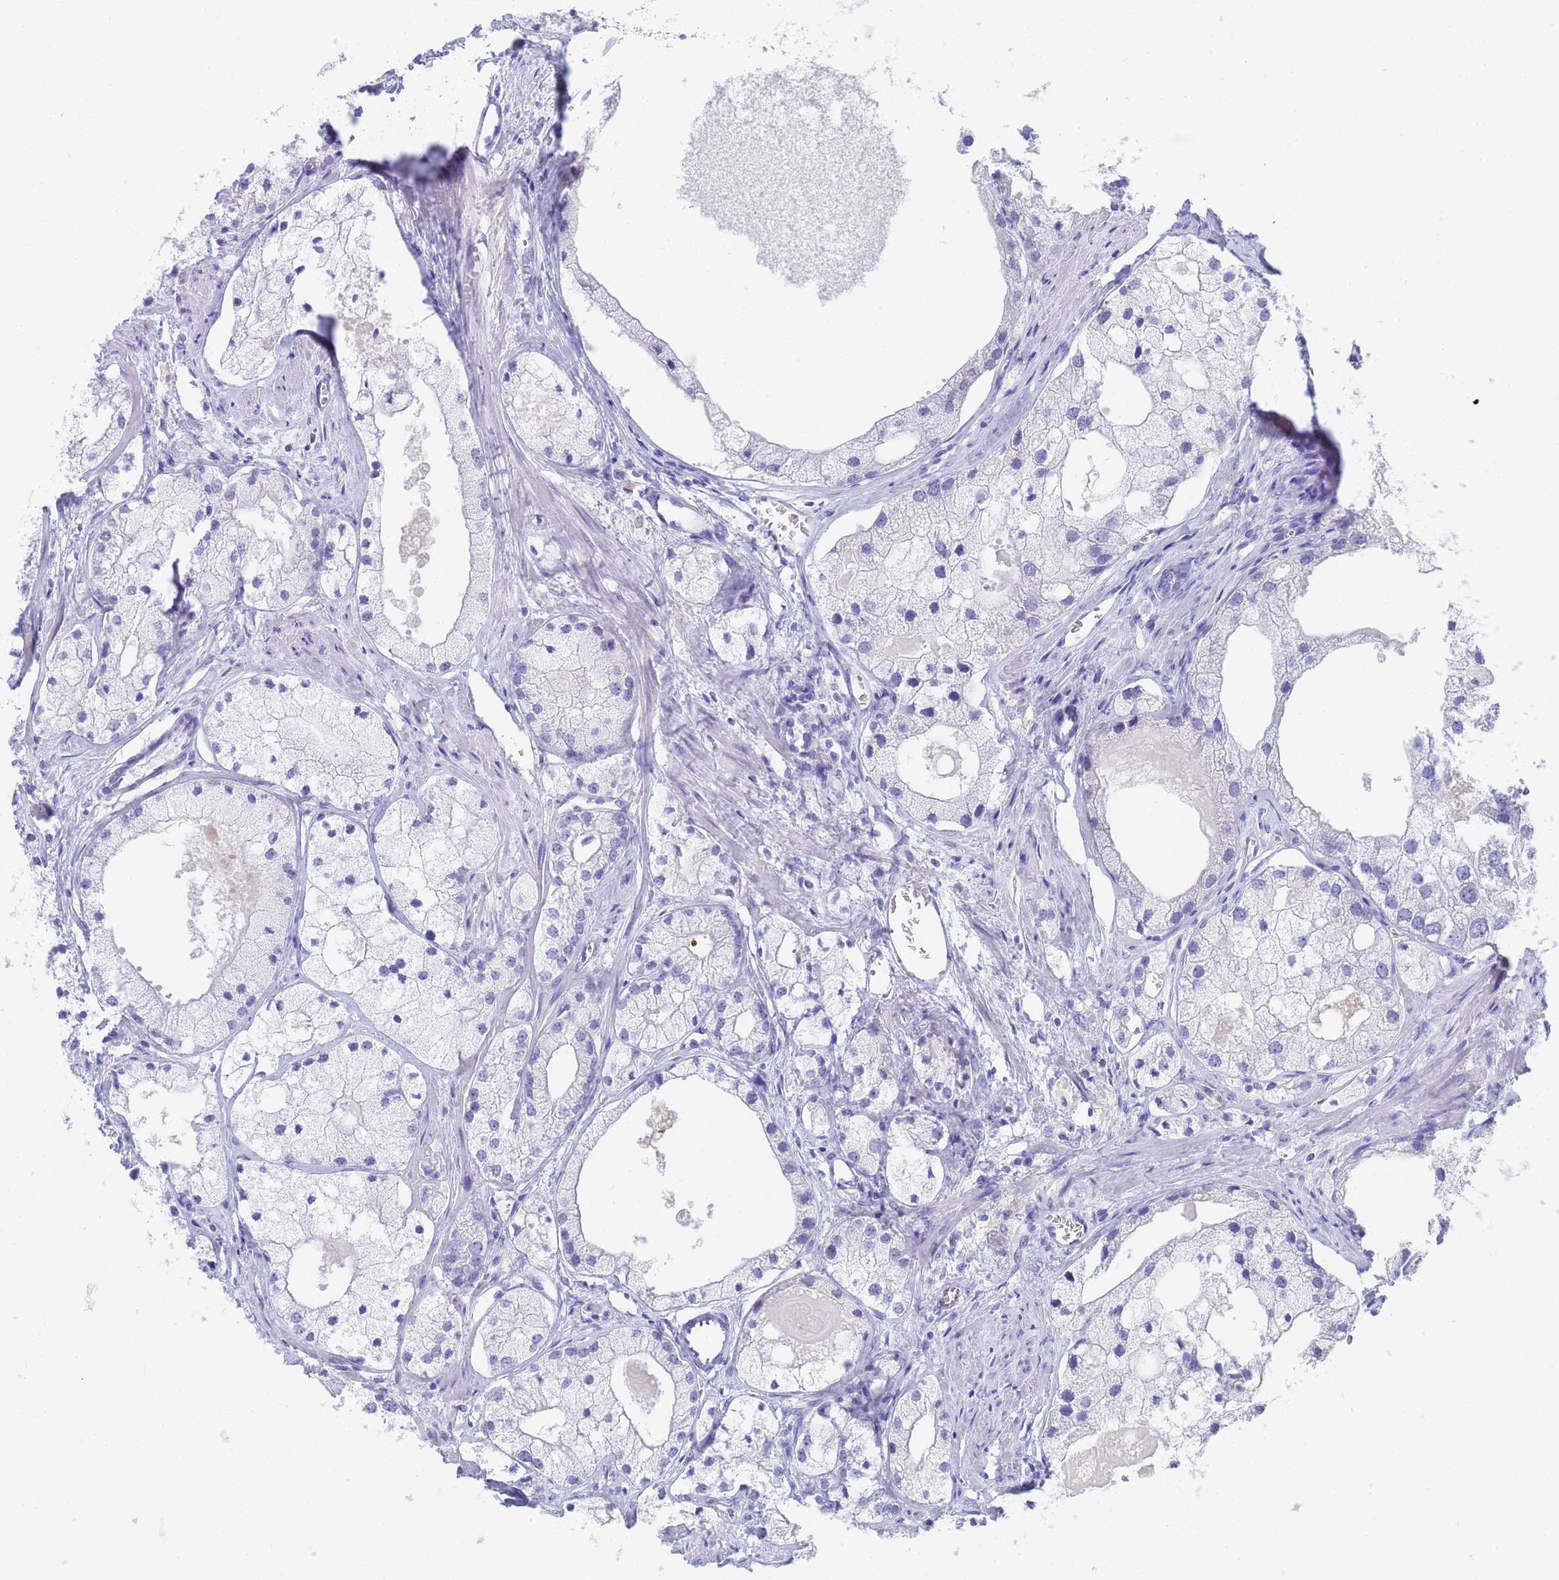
{"staining": {"intensity": "negative", "quantity": "none", "location": "none"}, "tissue": "prostate cancer", "cell_type": "Tumor cells", "image_type": "cancer", "snomed": [{"axis": "morphology", "description": "Adenocarcinoma, Low grade"}, {"axis": "topography", "description": "Prostate"}], "caption": "Tumor cells show no significant positivity in prostate cancer.", "gene": "STATH", "patient": {"sex": "male", "age": 69}}